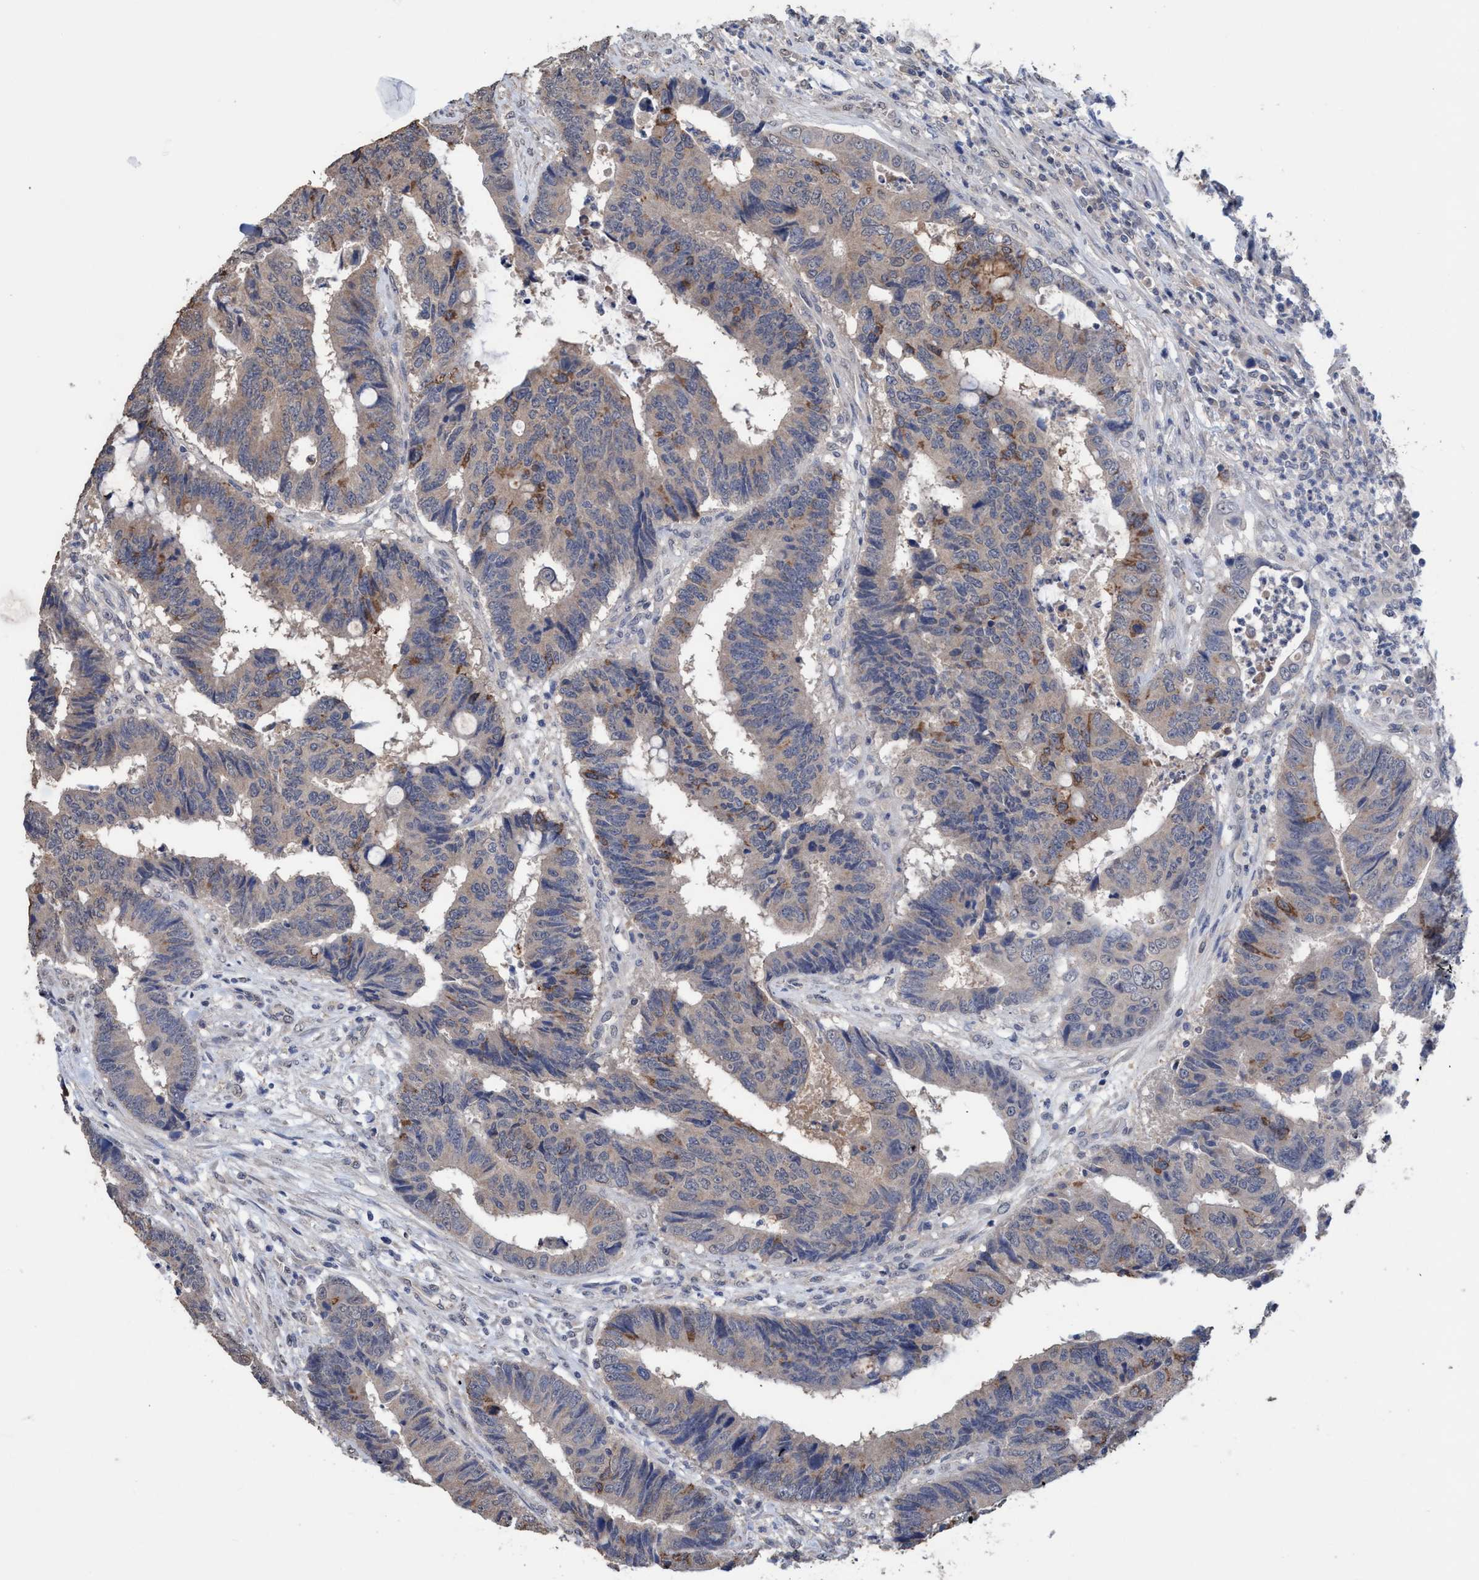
{"staining": {"intensity": "weak", "quantity": "<25%", "location": "cytoplasmic/membranous"}, "tissue": "colorectal cancer", "cell_type": "Tumor cells", "image_type": "cancer", "snomed": [{"axis": "morphology", "description": "Adenocarcinoma, NOS"}, {"axis": "topography", "description": "Rectum"}], "caption": "Immunohistochemical staining of human colorectal adenocarcinoma displays no significant expression in tumor cells.", "gene": "GLOD4", "patient": {"sex": "male", "age": 84}}